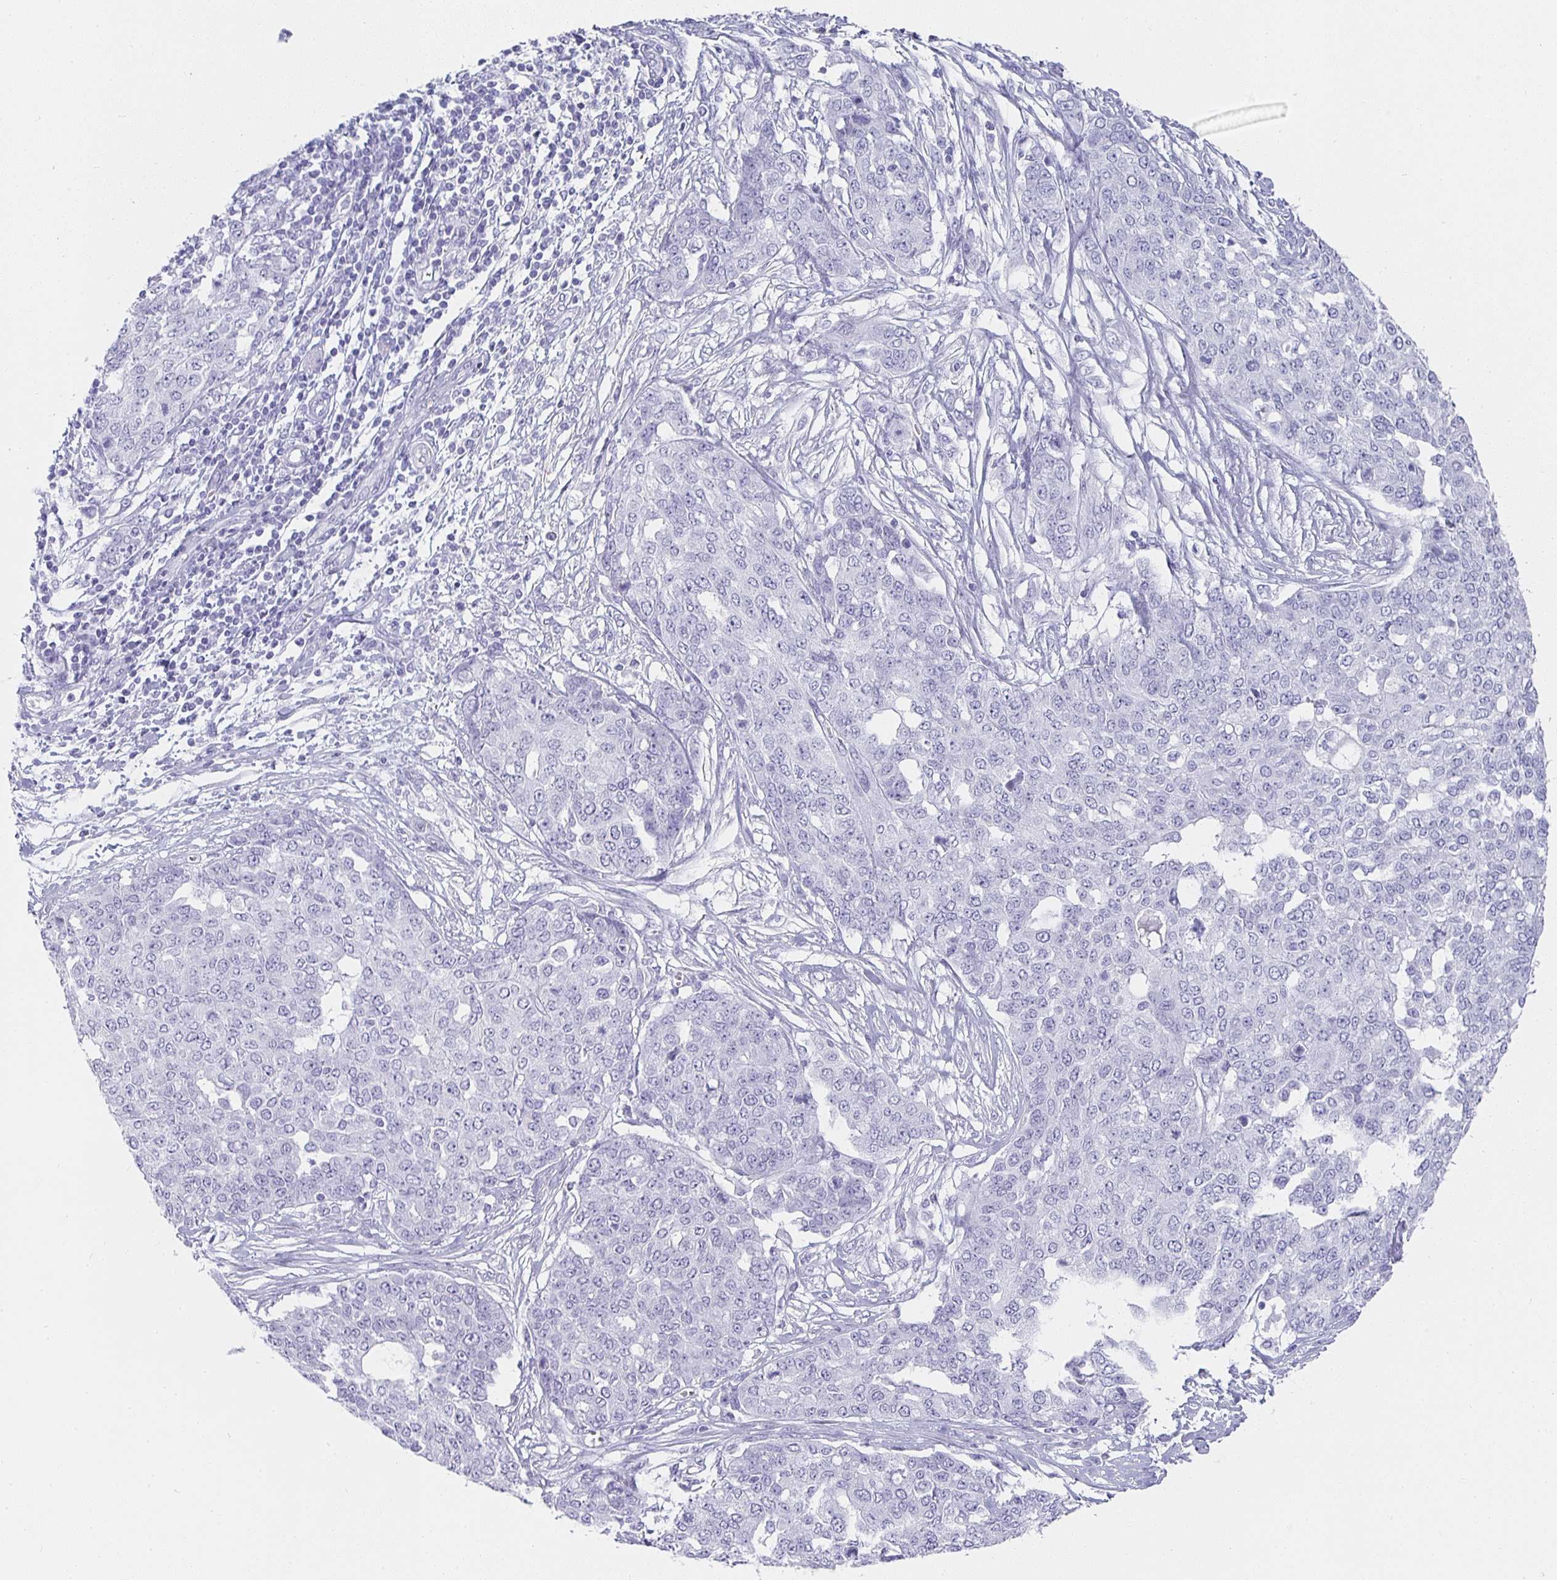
{"staining": {"intensity": "negative", "quantity": "none", "location": "none"}, "tissue": "ovarian cancer", "cell_type": "Tumor cells", "image_type": "cancer", "snomed": [{"axis": "morphology", "description": "Cystadenocarcinoma, serous, NOS"}, {"axis": "topography", "description": "Soft tissue"}, {"axis": "topography", "description": "Ovary"}], "caption": "Immunohistochemical staining of ovarian cancer displays no significant staining in tumor cells.", "gene": "TPSD1", "patient": {"sex": "female", "age": 57}}